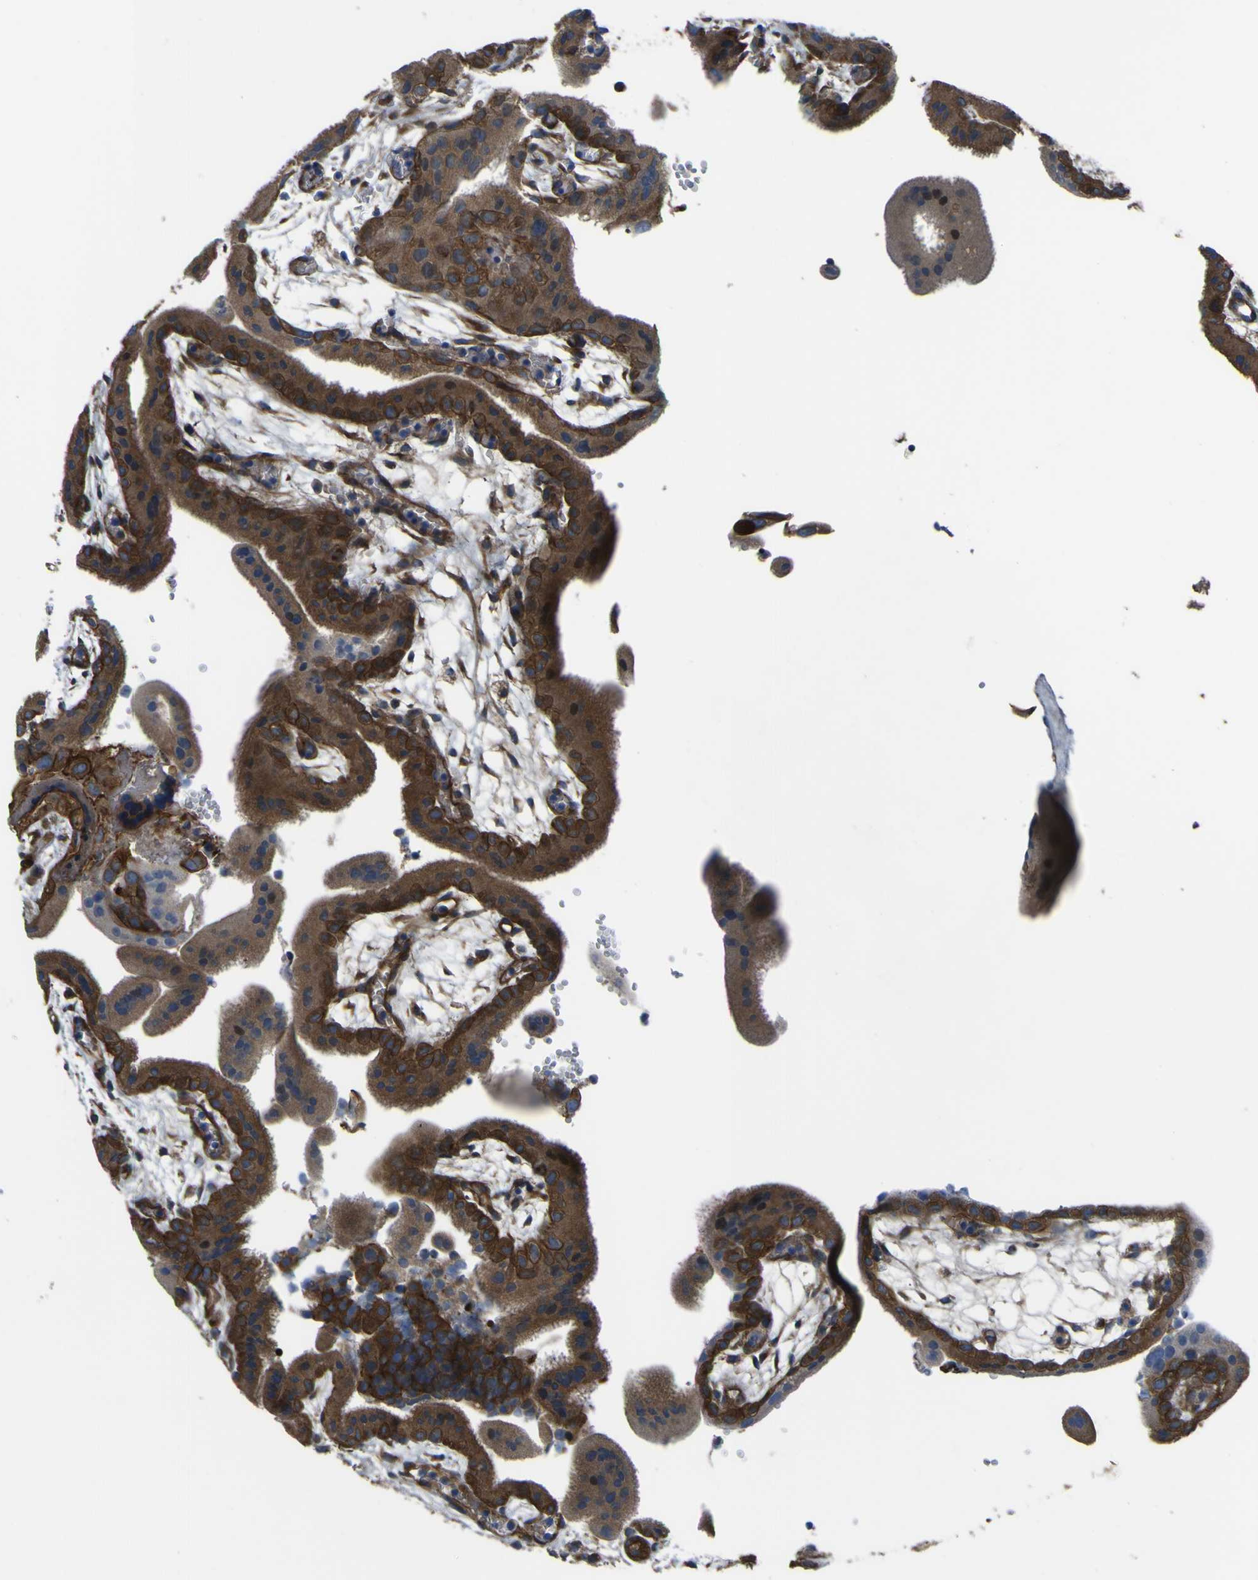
{"staining": {"intensity": "strong", "quantity": ">75%", "location": "cytoplasmic/membranous"}, "tissue": "placenta", "cell_type": "Decidual cells", "image_type": "normal", "snomed": [{"axis": "morphology", "description": "Normal tissue, NOS"}, {"axis": "topography", "description": "Placenta"}], "caption": "Brown immunohistochemical staining in normal placenta displays strong cytoplasmic/membranous staining in approximately >75% of decidual cells.", "gene": "FBXO30", "patient": {"sex": "female", "age": 18}}